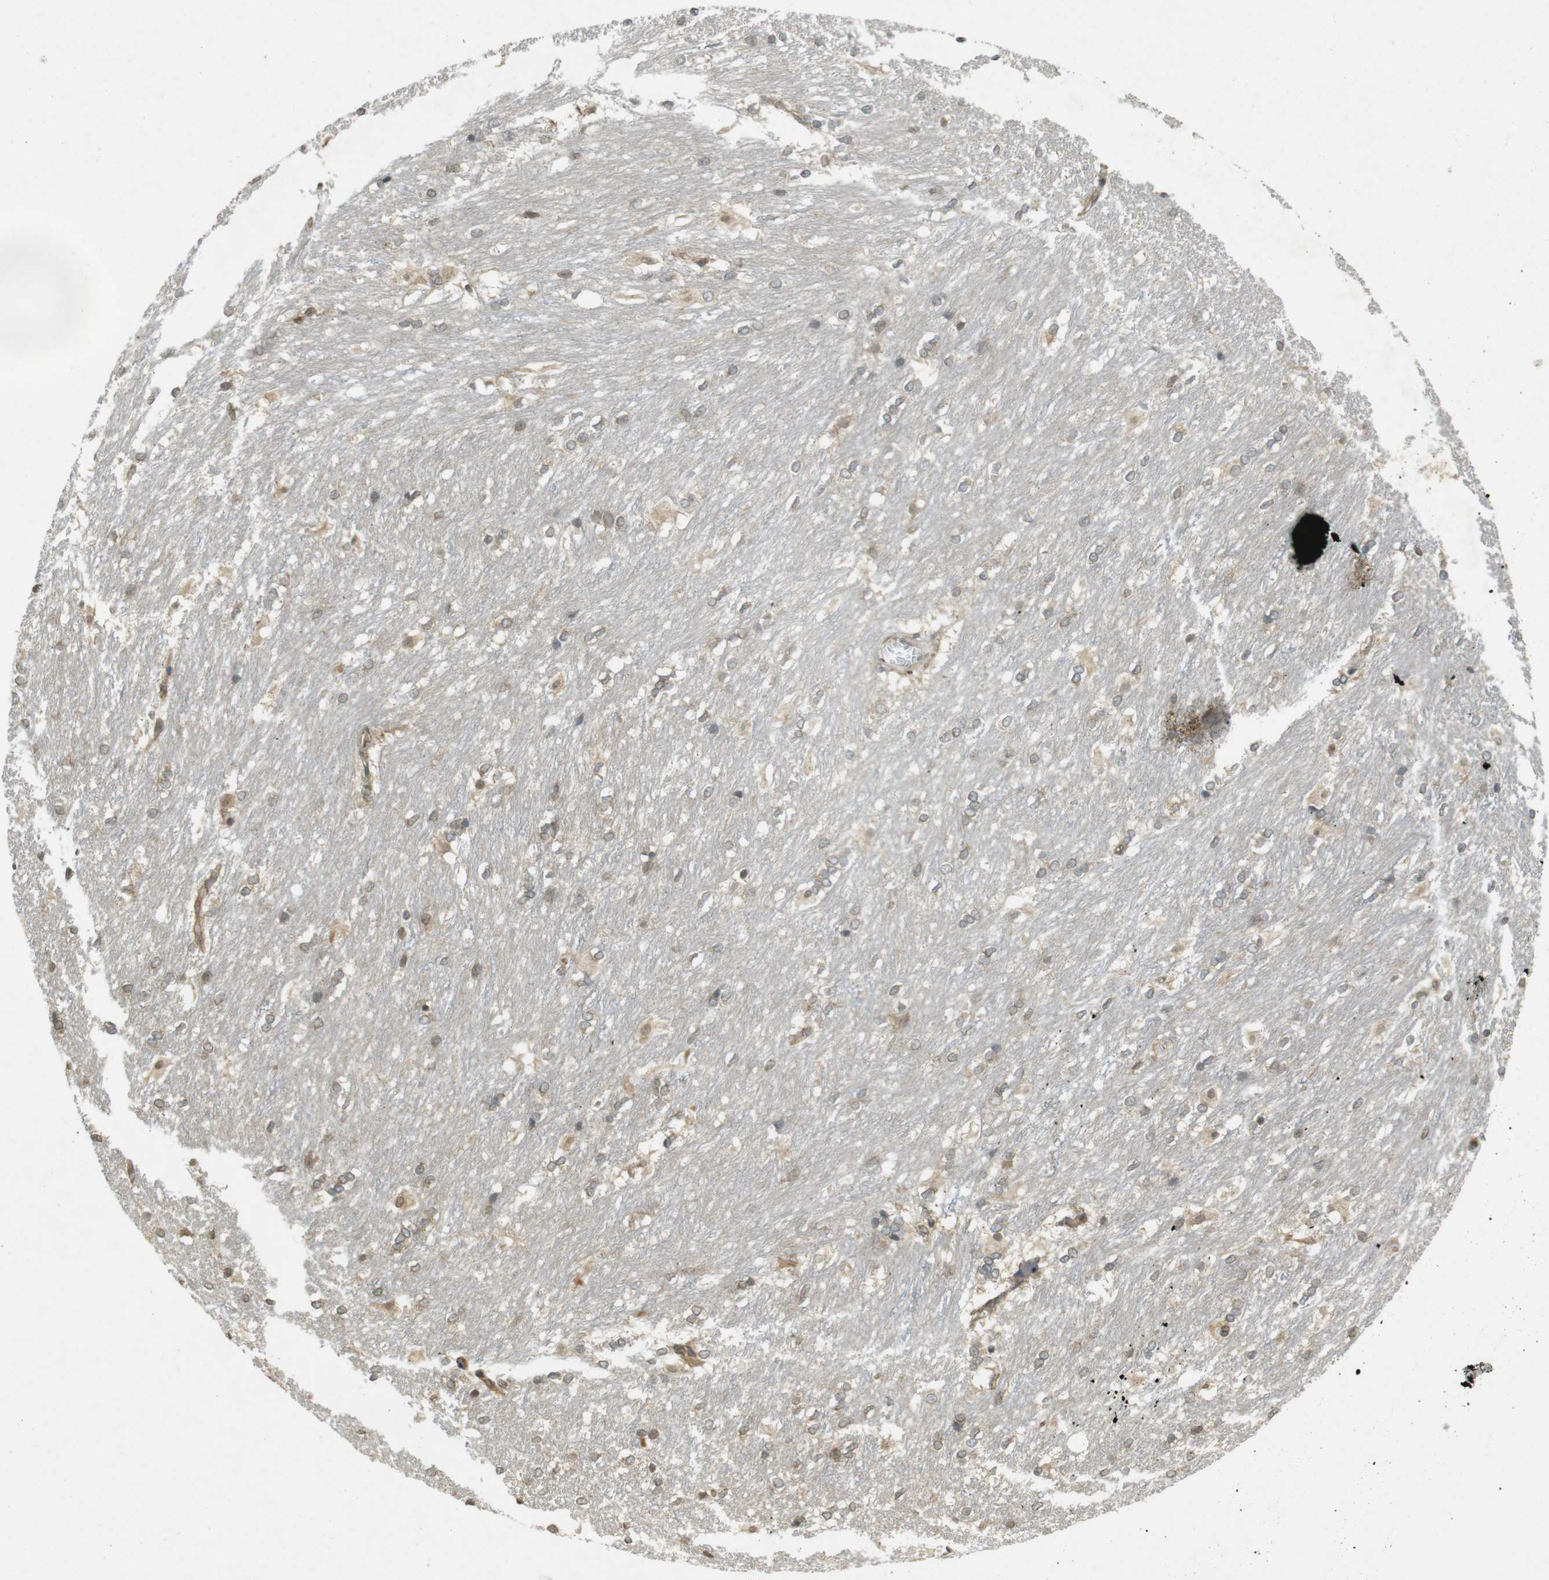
{"staining": {"intensity": "moderate", "quantity": ">75%", "location": "cytoplasmic/membranous"}, "tissue": "caudate", "cell_type": "Glial cells", "image_type": "normal", "snomed": [{"axis": "morphology", "description": "Normal tissue, NOS"}, {"axis": "topography", "description": "Lateral ventricle wall"}], "caption": "Caudate stained for a protein (brown) shows moderate cytoplasmic/membranous positive positivity in approximately >75% of glial cells.", "gene": "KIF5B", "patient": {"sex": "female", "age": 19}}